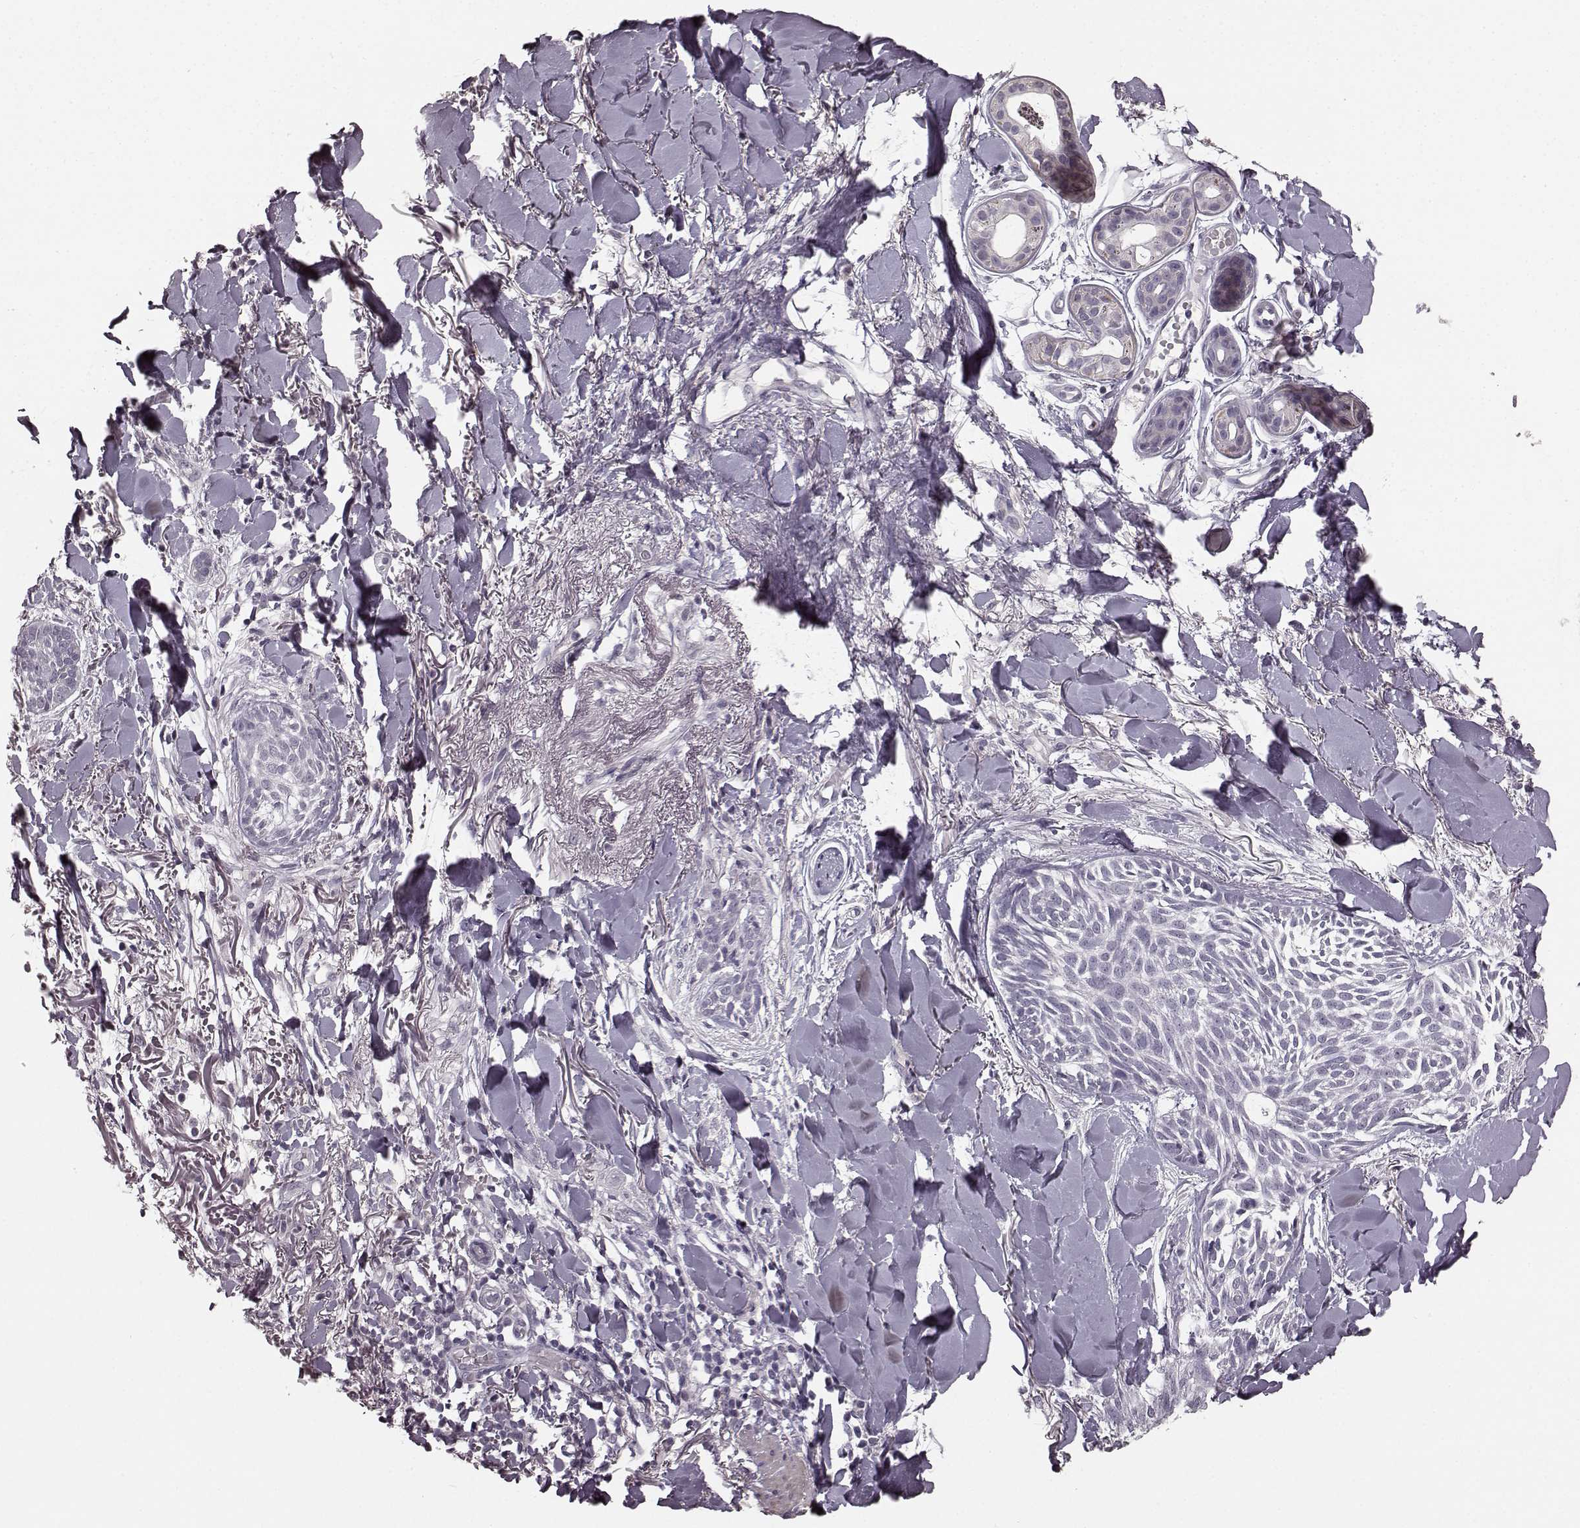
{"staining": {"intensity": "negative", "quantity": "none", "location": "none"}, "tissue": "skin cancer", "cell_type": "Tumor cells", "image_type": "cancer", "snomed": [{"axis": "morphology", "description": "Normal tissue, NOS"}, {"axis": "morphology", "description": "Basal cell carcinoma"}, {"axis": "topography", "description": "Skin"}], "caption": "DAB immunohistochemical staining of human skin cancer demonstrates no significant staining in tumor cells.", "gene": "RIT2", "patient": {"sex": "male", "age": 84}}